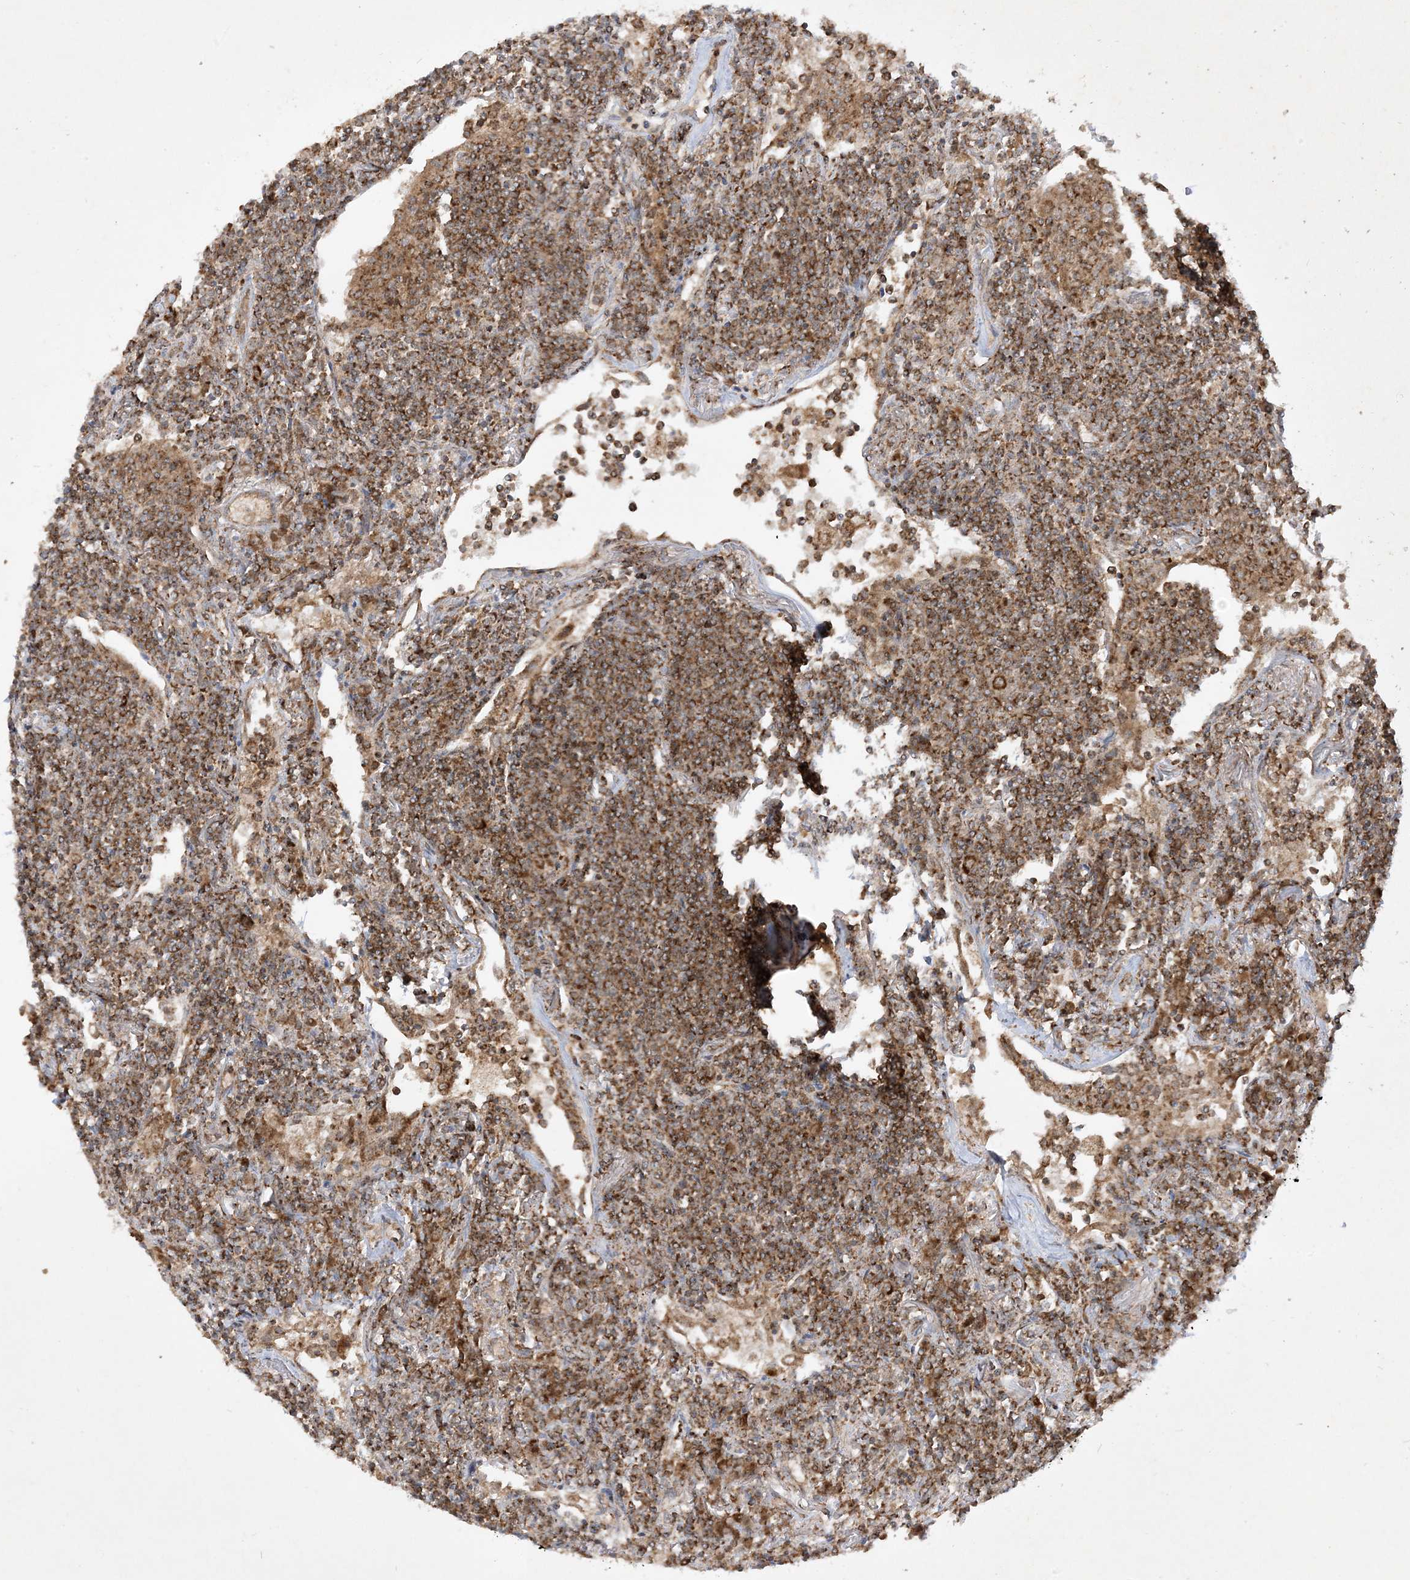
{"staining": {"intensity": "moderate", "quantity": ">75%", "location": "cytoplasmic/membranous"}, "tissue": "lymphoma", "cell_type": "Tumor cells", "image_type": "cancer", "snomed": [{"axis": "morphology", "description": "Malignant lymphoma, non-Hodgkin's type, Low grade"}, {"axis": "topography", "description": "Lung"}], "caption": "Immunohistochemistry image of neoplastic tissue: human lymphoma stained using immunohistochemistry (IHC) exhibits medium levels of moderate protein expression localized specifically in the cytoplasmic/membranous of tumor cells, appearing as a cytoplasmic/membranous brown color.", "gene": "NDUFAF3", "patient": {"sex": "female", "age": 71}}